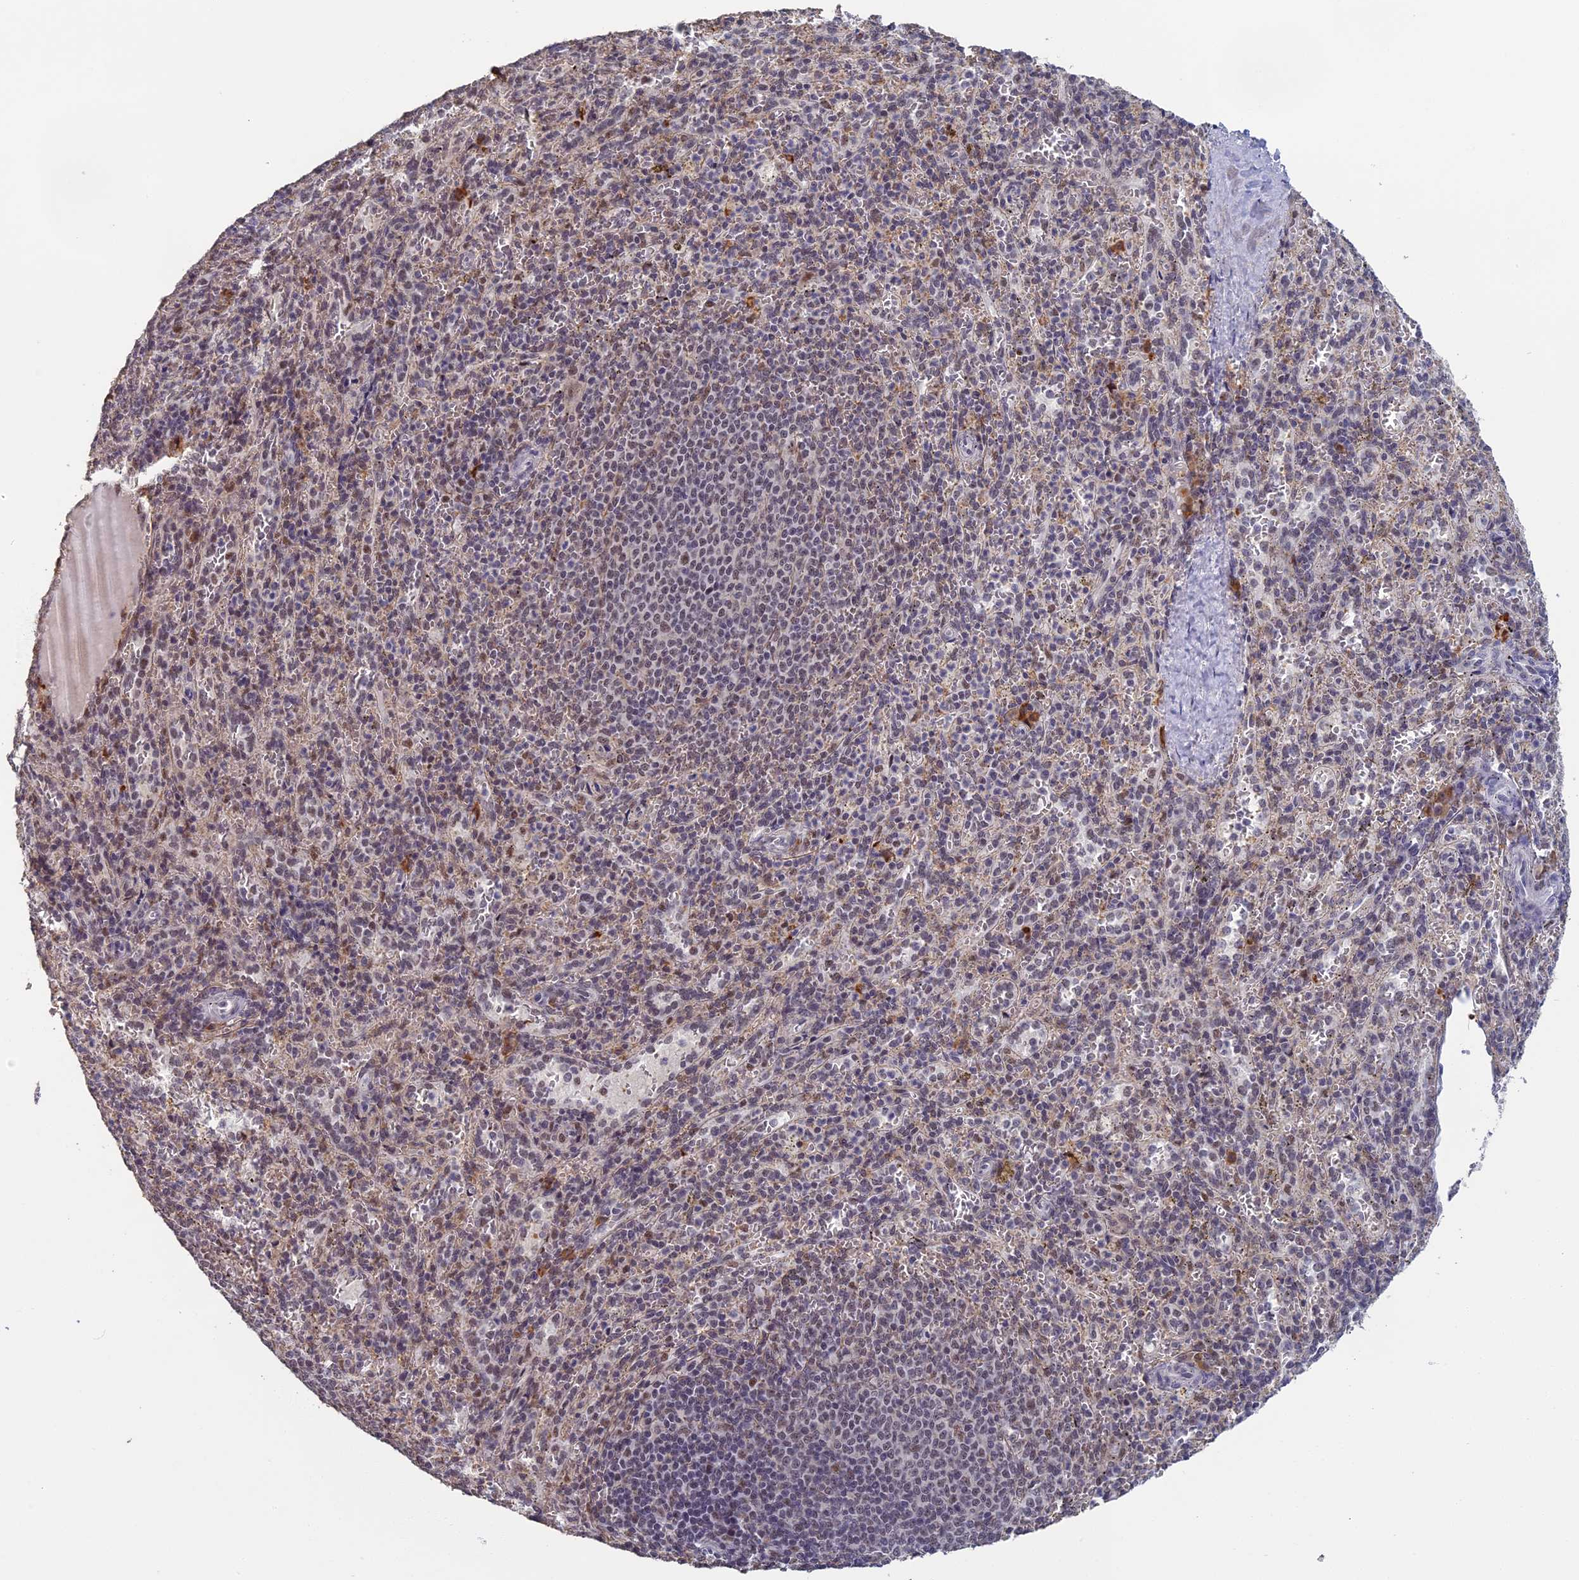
{"staining": {"intensity": "negative", "quantity": "none", "location": "none"}, "tissue": "spleen", "cell_type": "Cells in red pulp", "image_type": "normal", "snomed": [{"axis": "morphology", "description": "Normal tissue, NOS"}, {"axis": "topography", "description": "Spleen"}], "caption": "A micrograph of spleen stained for a protein shows no brown staining in cells in red pulp.", "gene": "MORF4L1", "patient": {"sex": "female", "age": 21}}